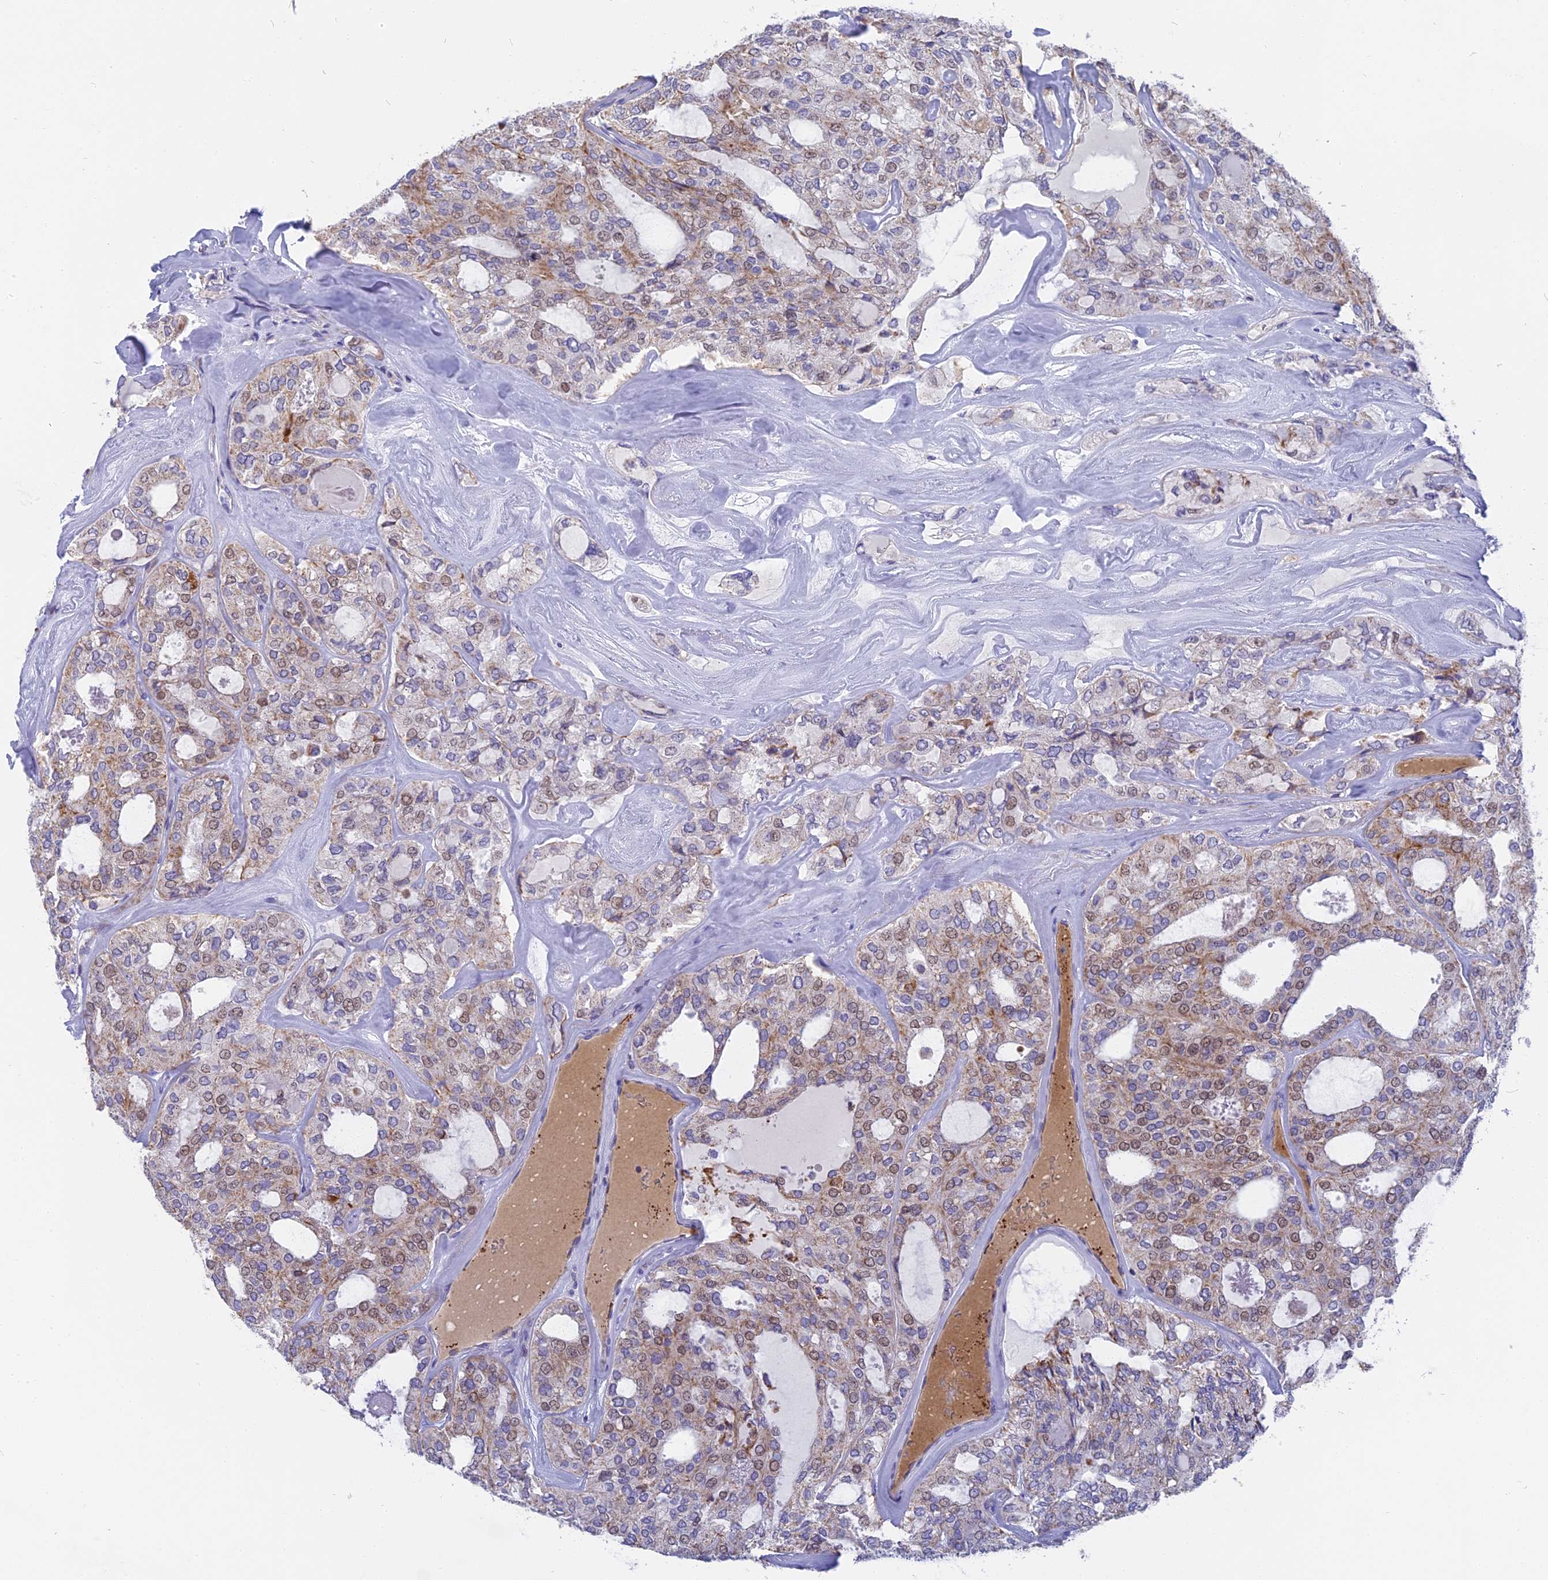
{"staining": {"intensity": "moderate", "quantity": "25%-75%", "location": "cytoplasmic/membranous,nuclear"}, "tissue": "thyroid cancer", "cell_type": "Tumor cells", "image_type": "cancer", "snomed": [{"axis": "morphology", "description": "Follicular adenoma carcinoma, NOS"}, {"axis": "topography", "description": "Thyroid gland"}], "caption": "Immunohistochemical staining of thyroid cancer (follicular adenoma carcinoma) exhibits medium levels of moderate cytoplasmic/membranous and nuclear protein staining in about 25%-75% of tumor cells. (IHC, brightfield microscopy, high magnification).", "gene": "DTWD1", "patient": {"sex": "male", "age": 75}}